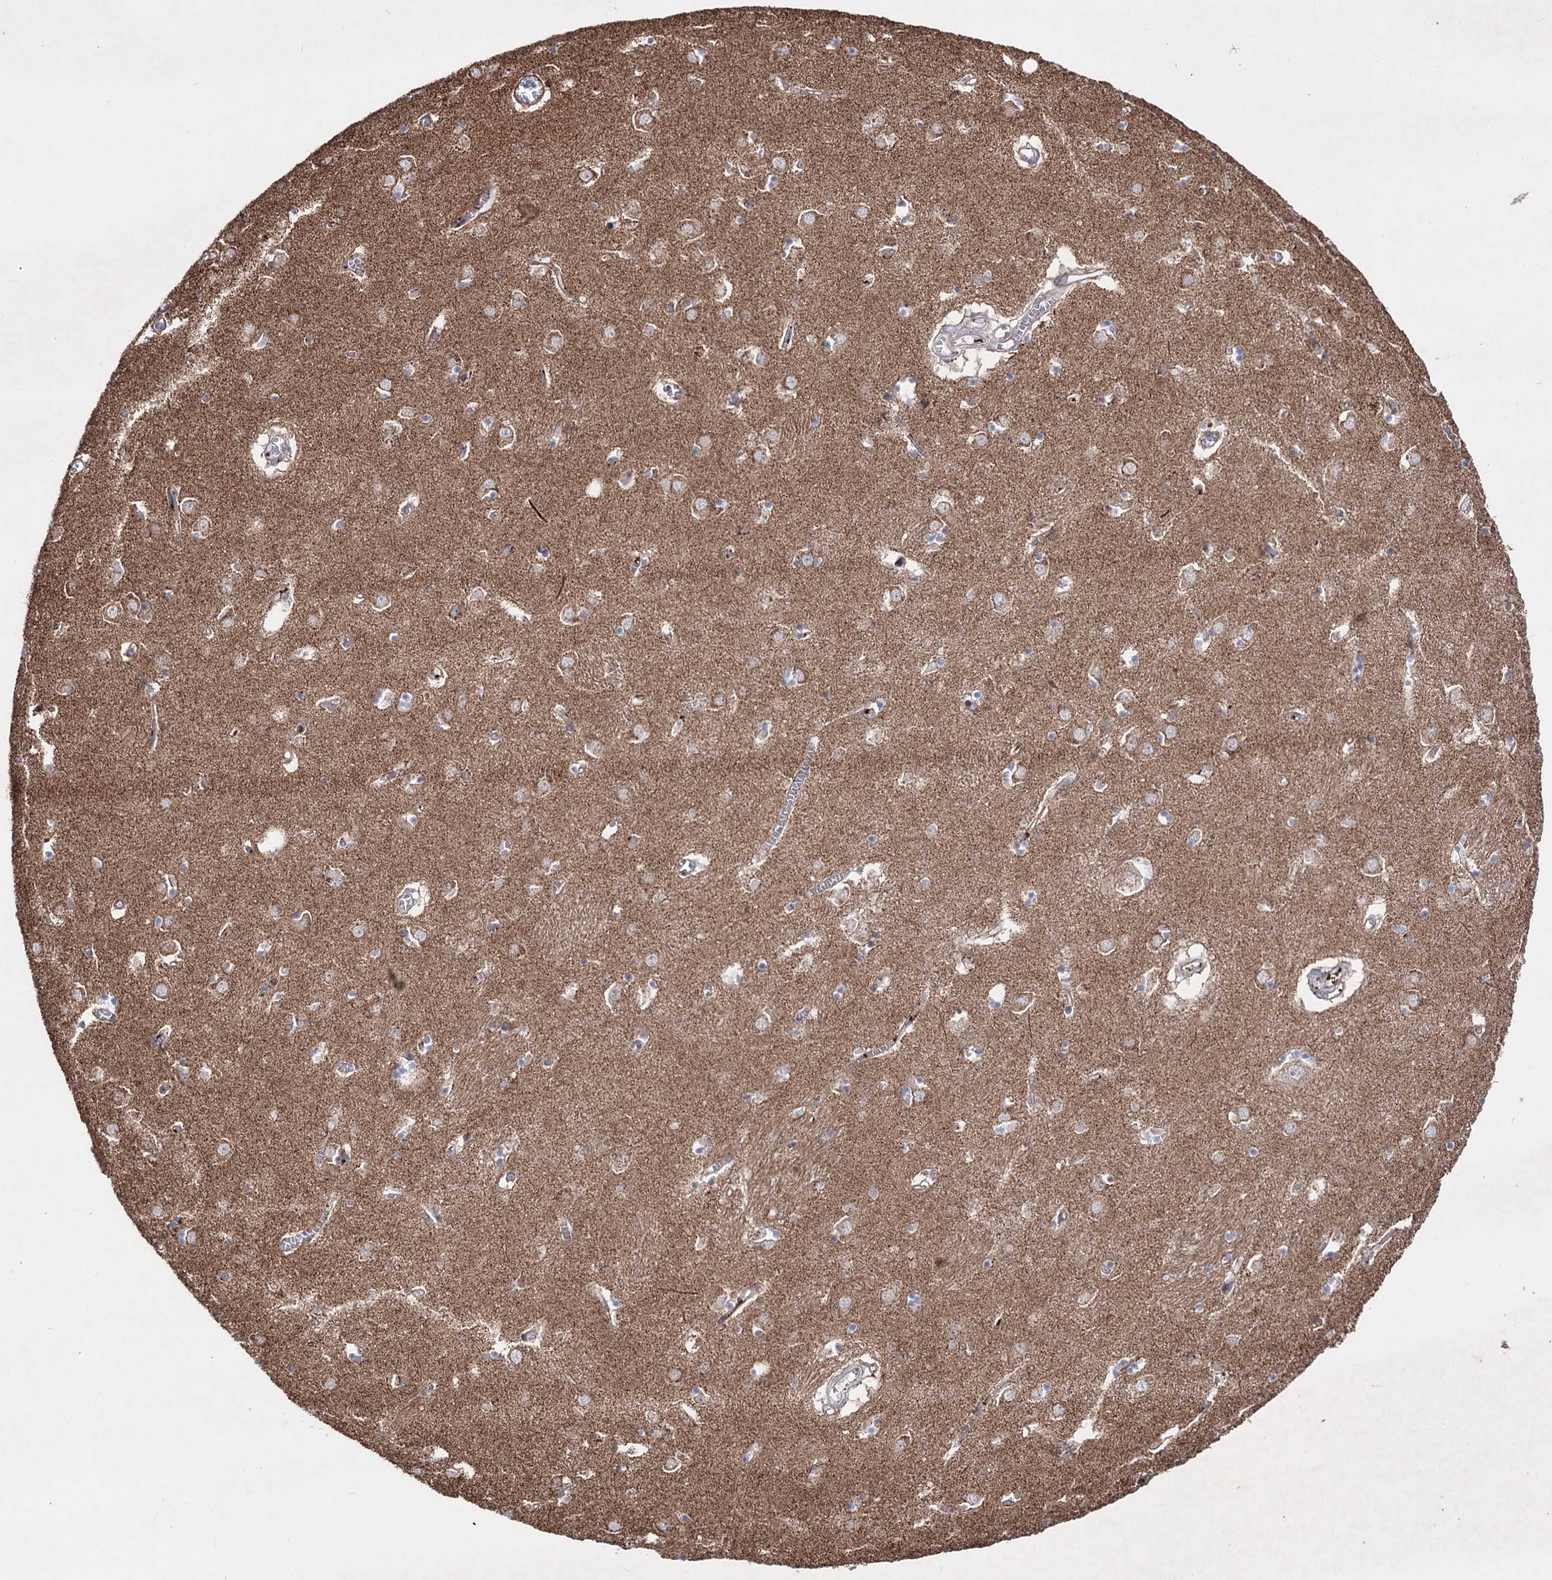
{"staining": {"intensity": "moderate", "quantity": "25%-75%", "location": "cytoplasmic/membranous"}, "tissue": "caudate", "cell_type": "Glial cells", "image_type": "normal", "snomed": [{"axis": "morphology", "description": "Normal tissue, NOS"}, {"axis": "topography", "description": "Lateral ventricle wall"}], "caption": "Brown immunohistochemical staining in unremarkable caudate exhibits moderate cytoplasmic/membranous positivity in approximately 25%-75% of glial cells. The staining was performed using DAB, with brown indicating positive protein expression. Nuclei are stained blue with hematoxylin.", "gene": "ARHGAP20", "patient": {"sex": "male", "age": 70}}